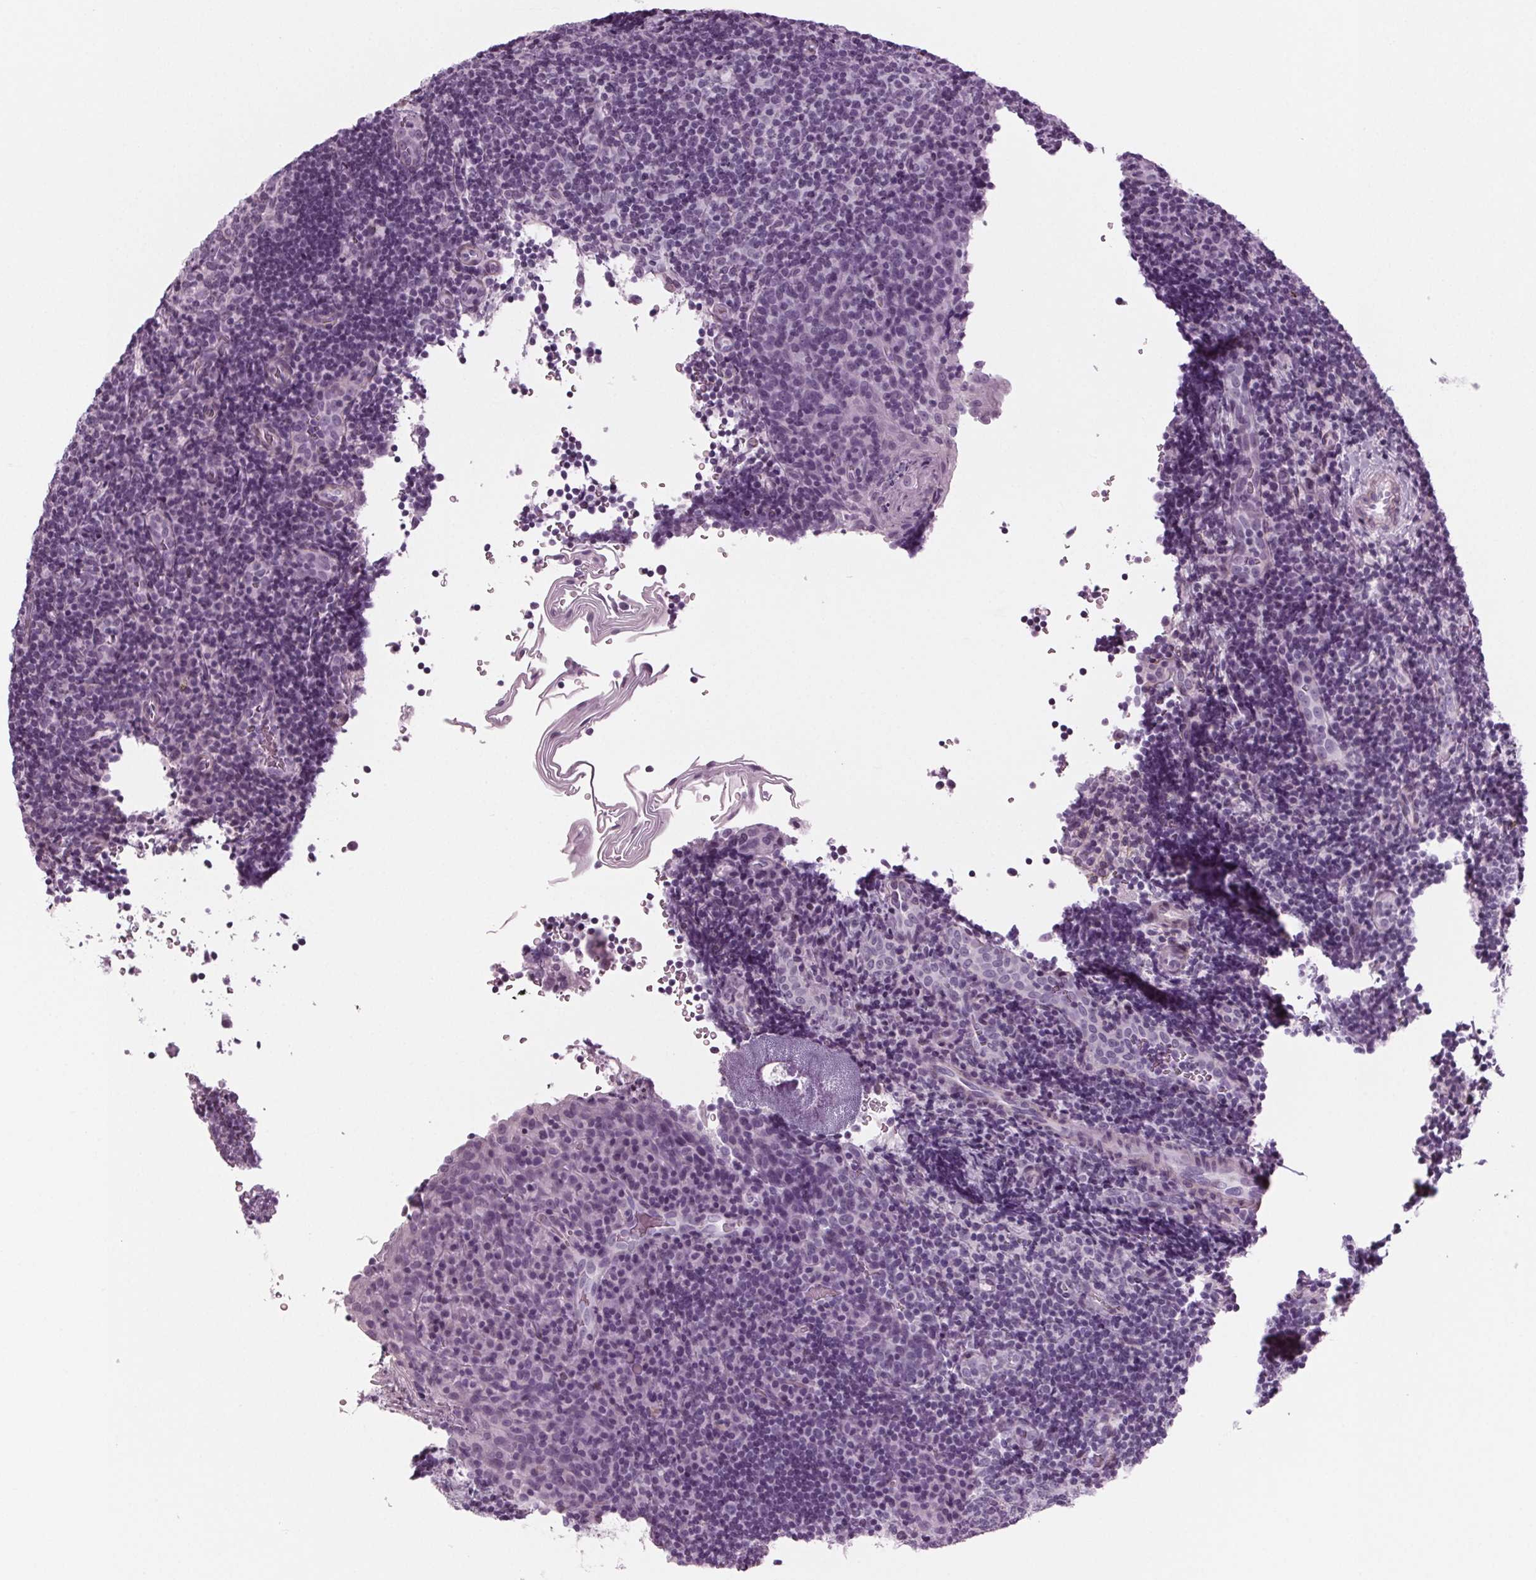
{"staining": {"intensity": "negative", "quantity": "none", "location": "none"}, "tissue": "tonsil", "cell_type": "Germinal center cells", "image_type": "normal", "snomed": [{"axis": "morphology", "description": "Normal tissue, NOS"}, {"axis": "topography", "description": "Tonsil"}], "caption": "High power microscopy micrograph of an immunohistochemistry image of benign tonsil, revealing no significant positivity in germinal center cells. (DAB immunohistochemistry with hematoxylin counter stain).", "gene": "BHLHE22", "patient": {"sex": "male", "age": 17}}